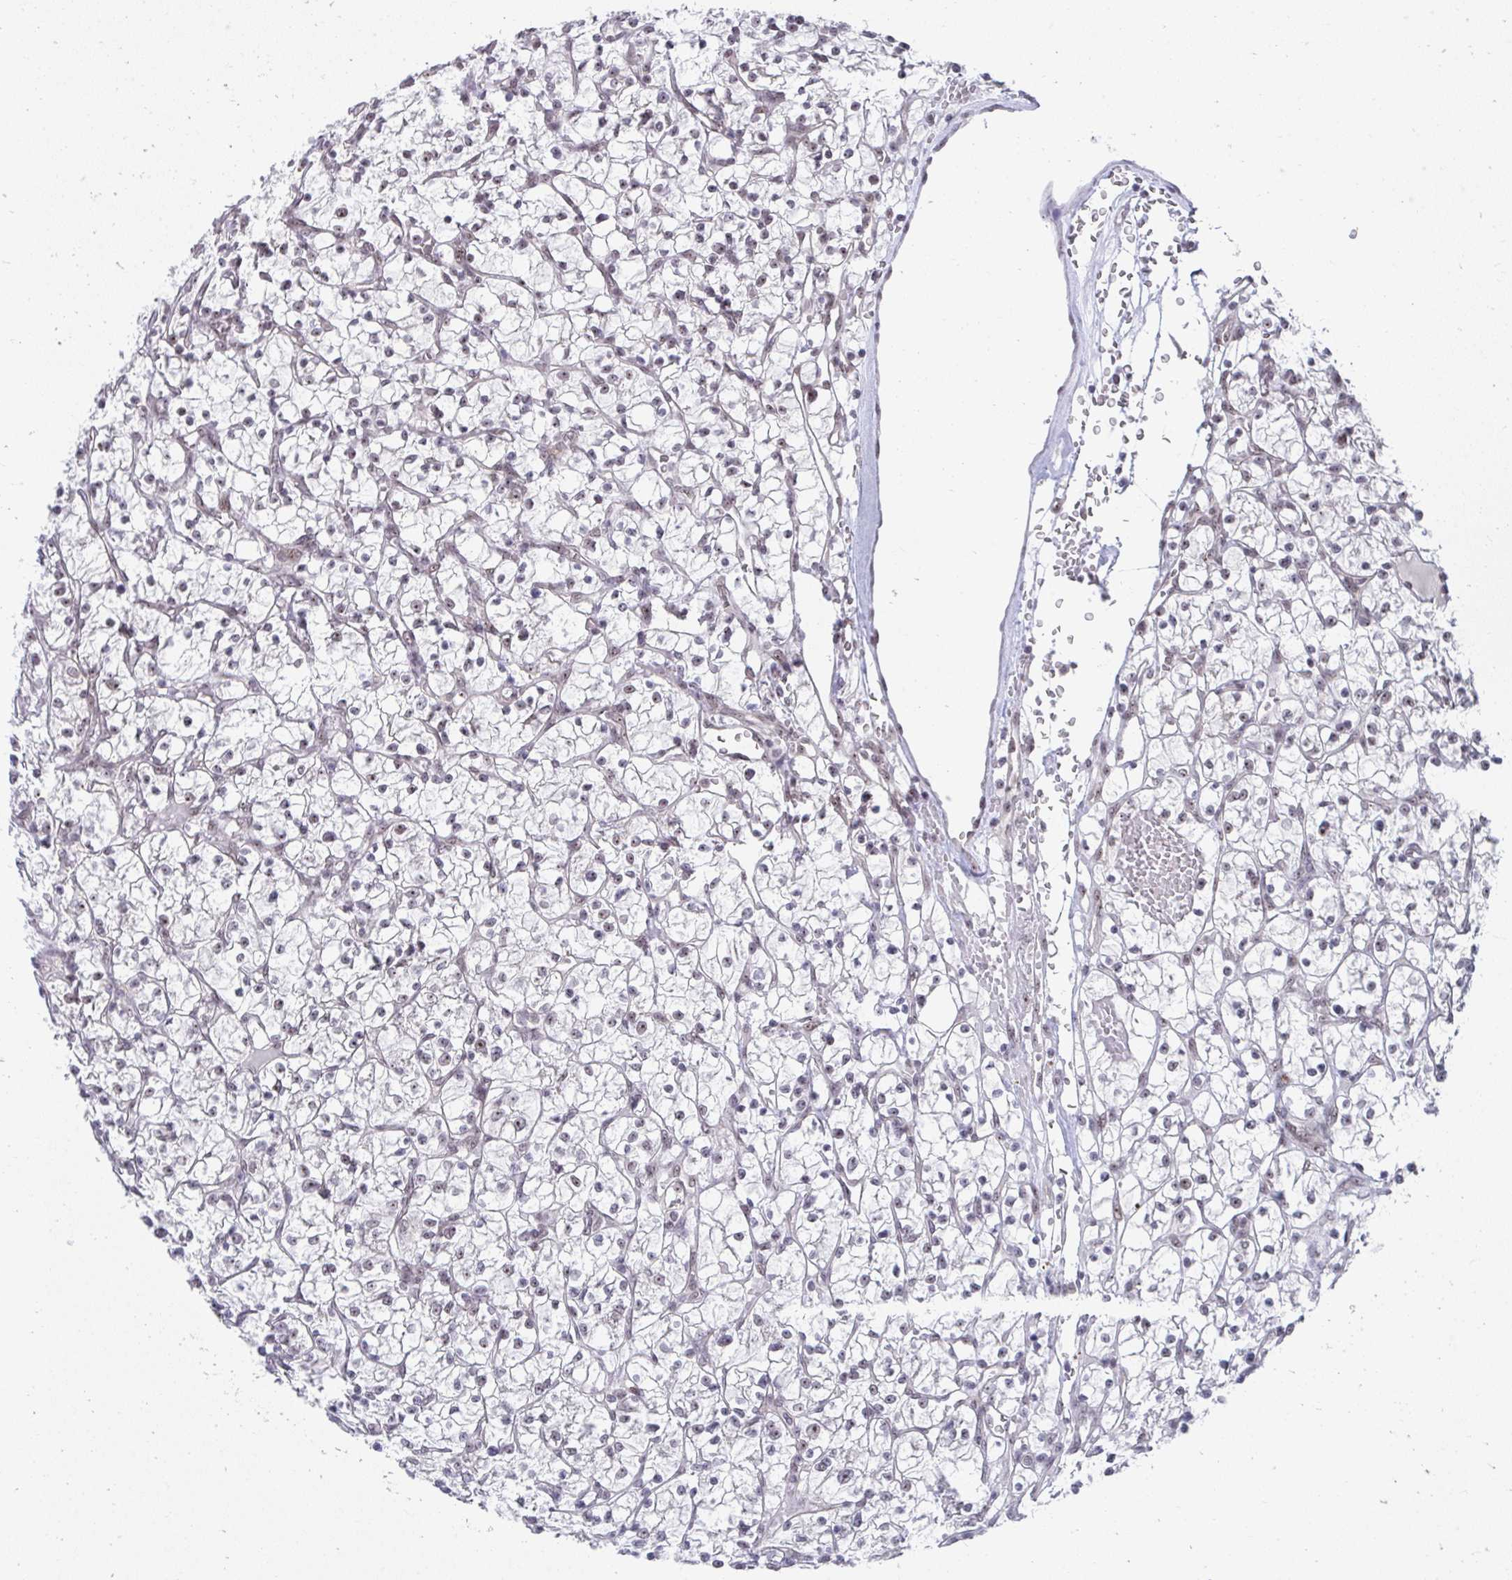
{"staining": {"intensity": "weak", "quantity": "<25%", "location": "nuclear"}, "tissue": "renal cancer", "cell_type": "Tumor cells", "image_type": "cancer", "snomed": [{"axis": "morphology", "description": "Adenocarcinoma, NOS"}, {"axis": "topography", "description": "Kidney"}], "caption": "IHC image of neoplastic tissue: renal cancer stained with DAB demonstrates no significant protein staining in tumor cells.", "gene": "HIRA", "patient": {"sex": "female", "age": 64}}